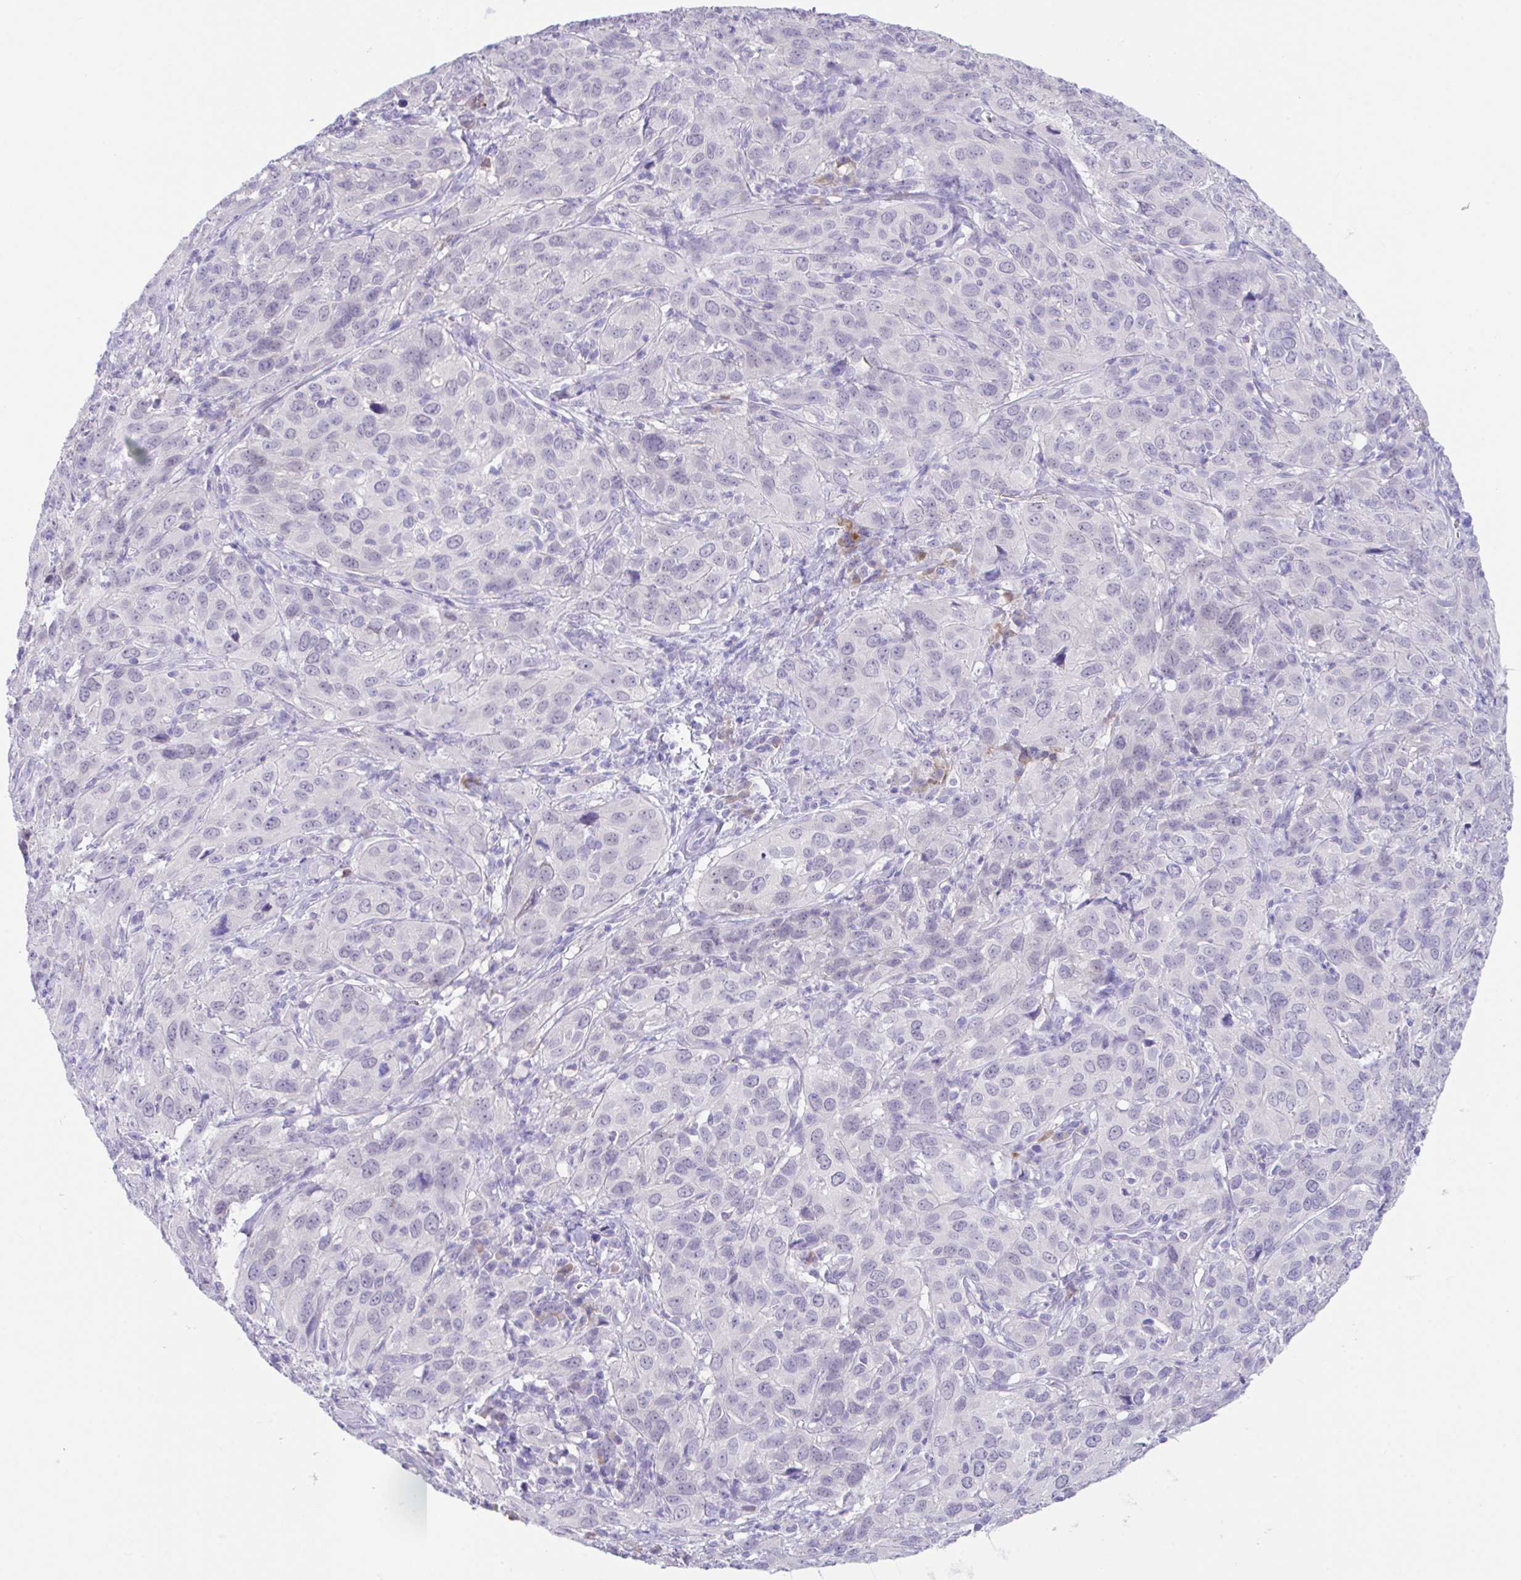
{"staining": {"intensity": "negative", "quantity": "none", "location": "none"}, "tissue": "cervical cancer", "cell_type": "Tumor cells", "image_type": "cancer", "snomed": [{"axis": "morphology", "description": "Normal tissue, NOS"}, {"axis": "morphology", "description": "Squamous cell carcinoma, NOS"}, {"axis": "topography", "description": "Cervix"}], "caption": "Protein analysis of squamous cell carcinoma (cervical) reveals no significant staining in tumor cells.", "gene": "HACD4", "patient": {"sex": "female", "age": 51}}